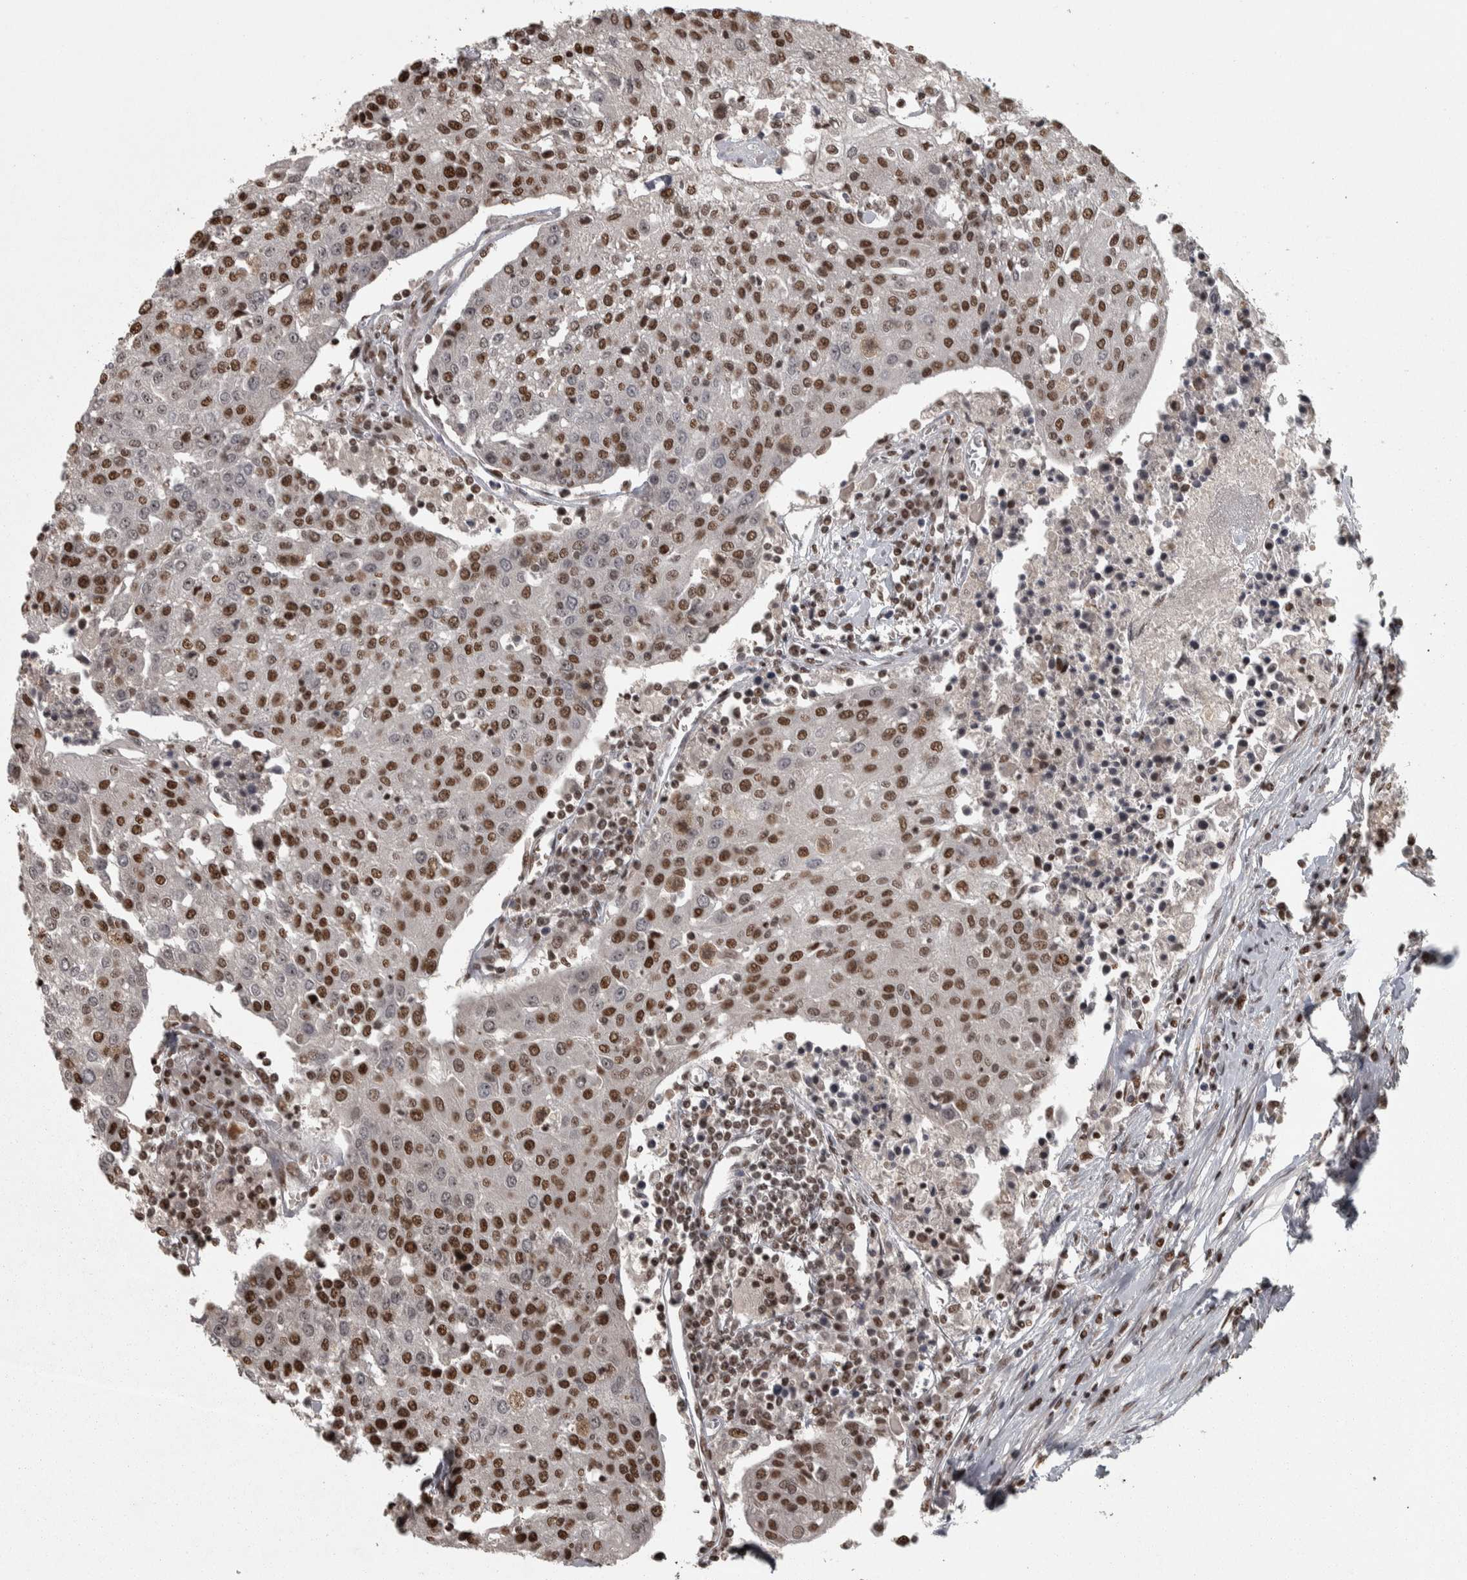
{"staining": {"intensity": "strong", "quantity": ">75%", "location": "nuclear"}, "tissue": "urothelial cancer", "cell_type": "Tumor cells", "image_type": "cancer", "snomed": [{"axis": "morphology", "description": "Urothelial carcinoma, High grade"}, {"axis": "topography", "description": "Urinary bladder"}], "caption": "DAB immunohistochemical staining of high-grade urothelial carcinoma exhibits strong nuclear protein expression in approximately >75% of tumor cells.", "gene": "ZFHX4", "patient": {"sex": "female", "age": 85}}